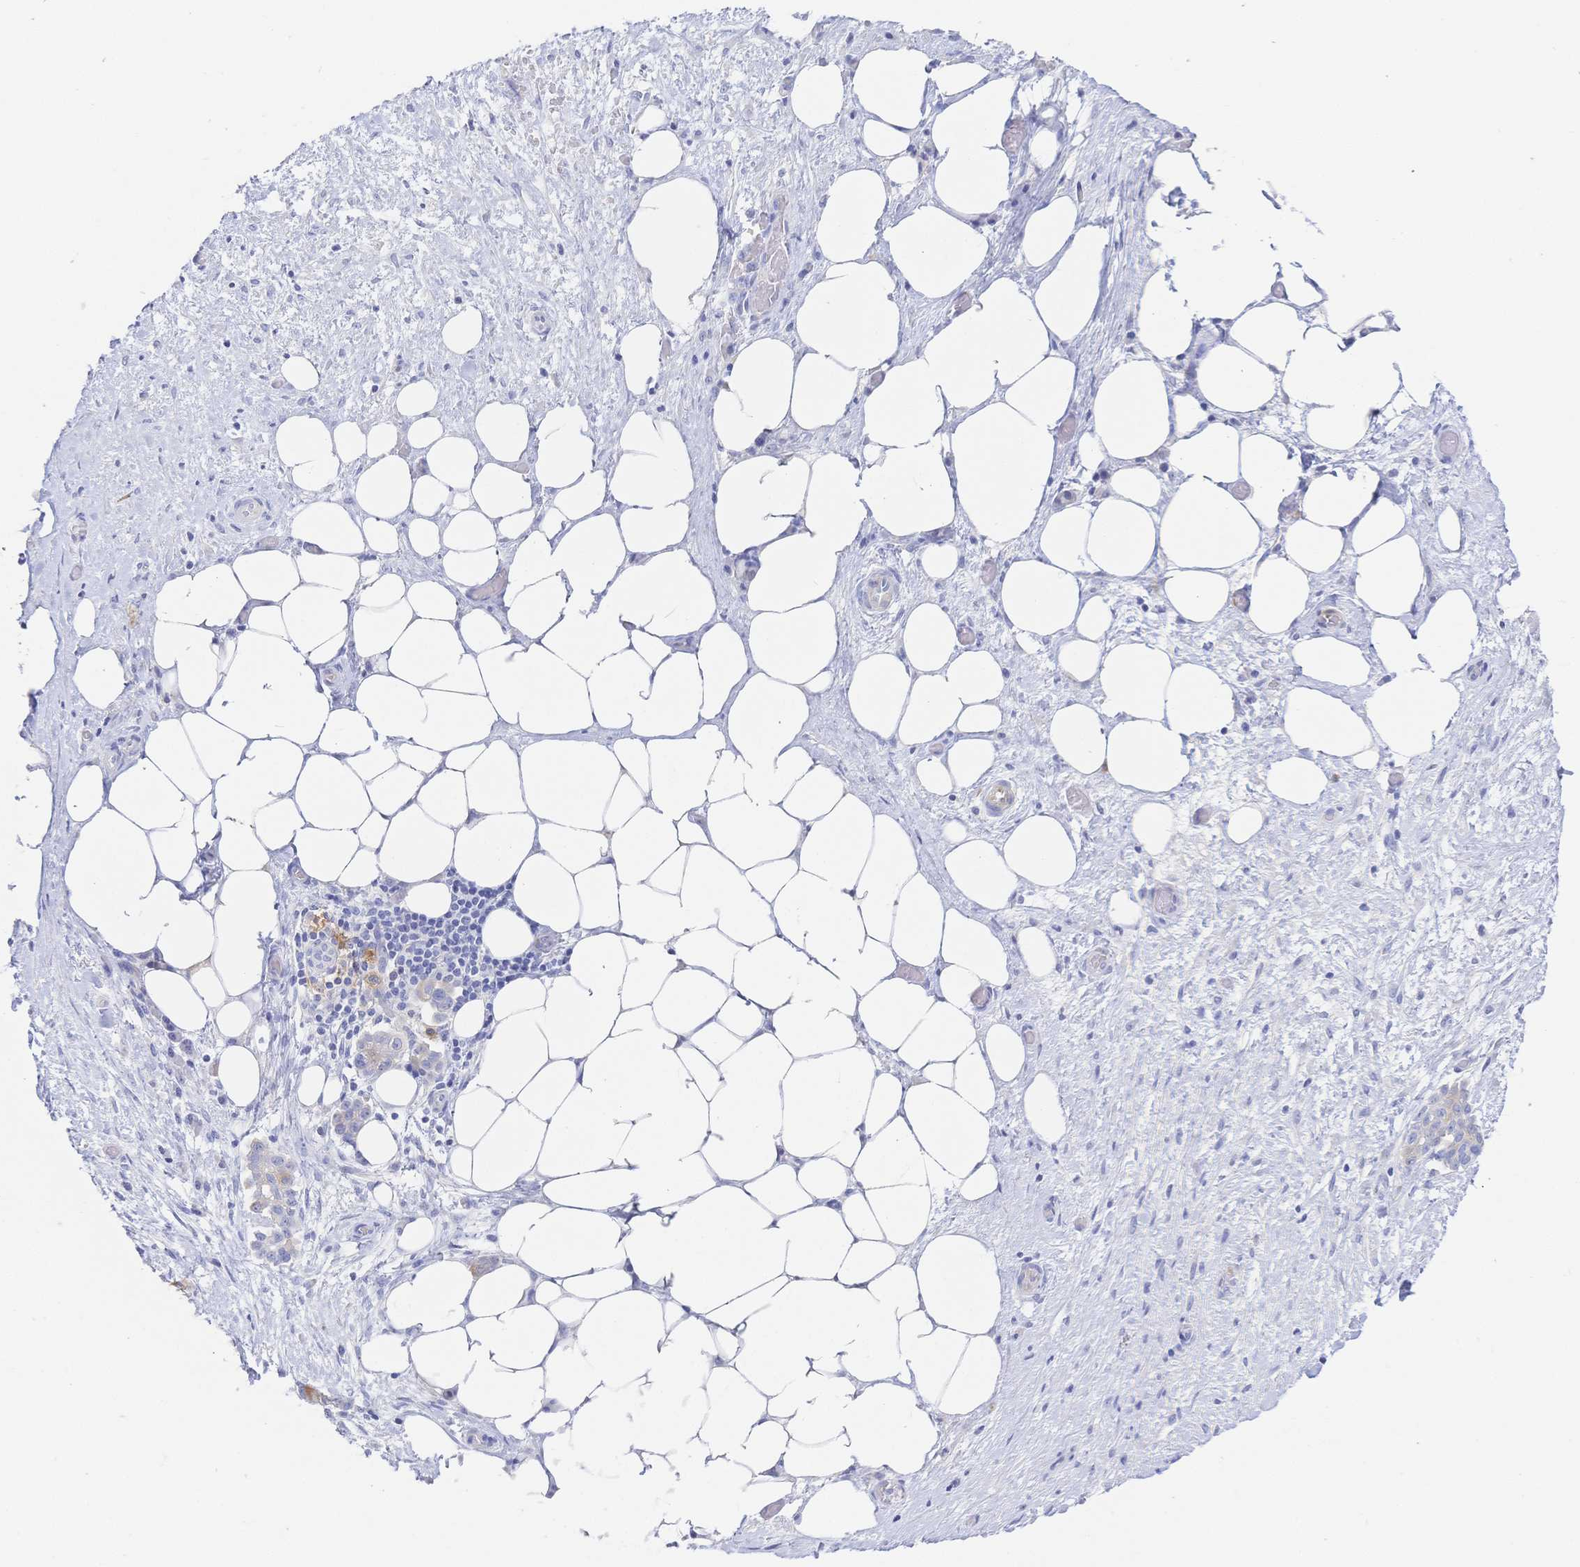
{"staining": {"intensity": "moderate", "quantity": "<25%", "location": "cytoplasmic/membranous"}, "tissue": "ovarian cancer", "cell_type": "Tumor cells", "image_type": "cancer", "snomed": [{"axis": "morphology", "description": "Cystadenocarcinoma, serous, NOS"}, {"axis": "topography", "description": "Ovary"}], "caption": "Brown immunohistochemical staining in human ovarian cancer demonstrates moderate cytoplasmic/membranous expression in about <25% of tumor cells.", "gene": "RRM1", "patient": {"sex": "female", "age": 50}}